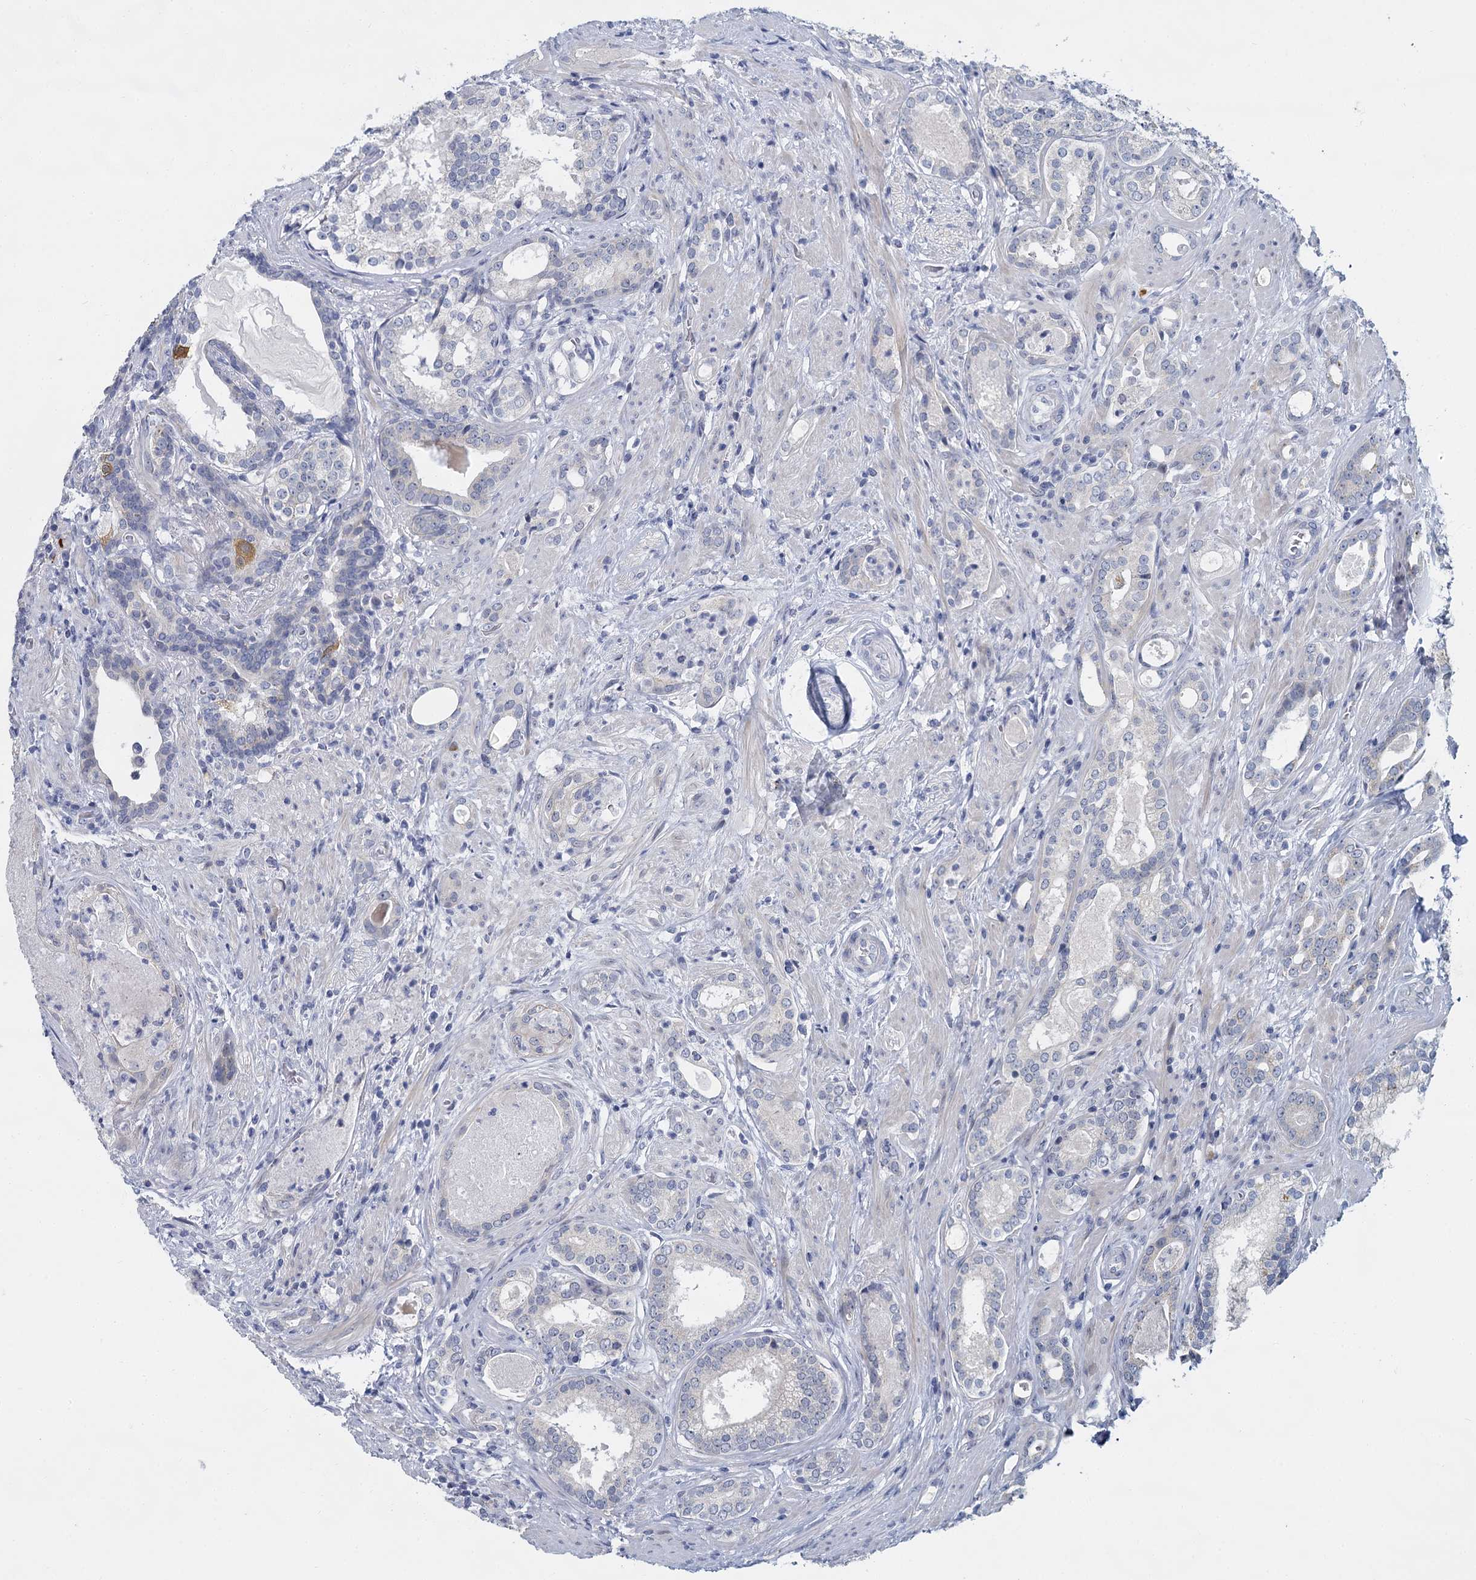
{"staining": {"intensity": "negative", "quantity": "none", "location": "none"}, "tissue": "prostate cancer", "cell_type": "Tumor cells", "image_type": "cancer", "snomed": [{"axis": "morphology", "description": "Adenocarcinoma, High grade"}, {"axis": "topography", "description": "Prostate"}], "caption": "Tumor cells show no significant protein expression in prostate cancer (adenocarcinoma (high-grade)).", "gene": "ACRBP", "patient": {"sex": "male", "age": 58}}